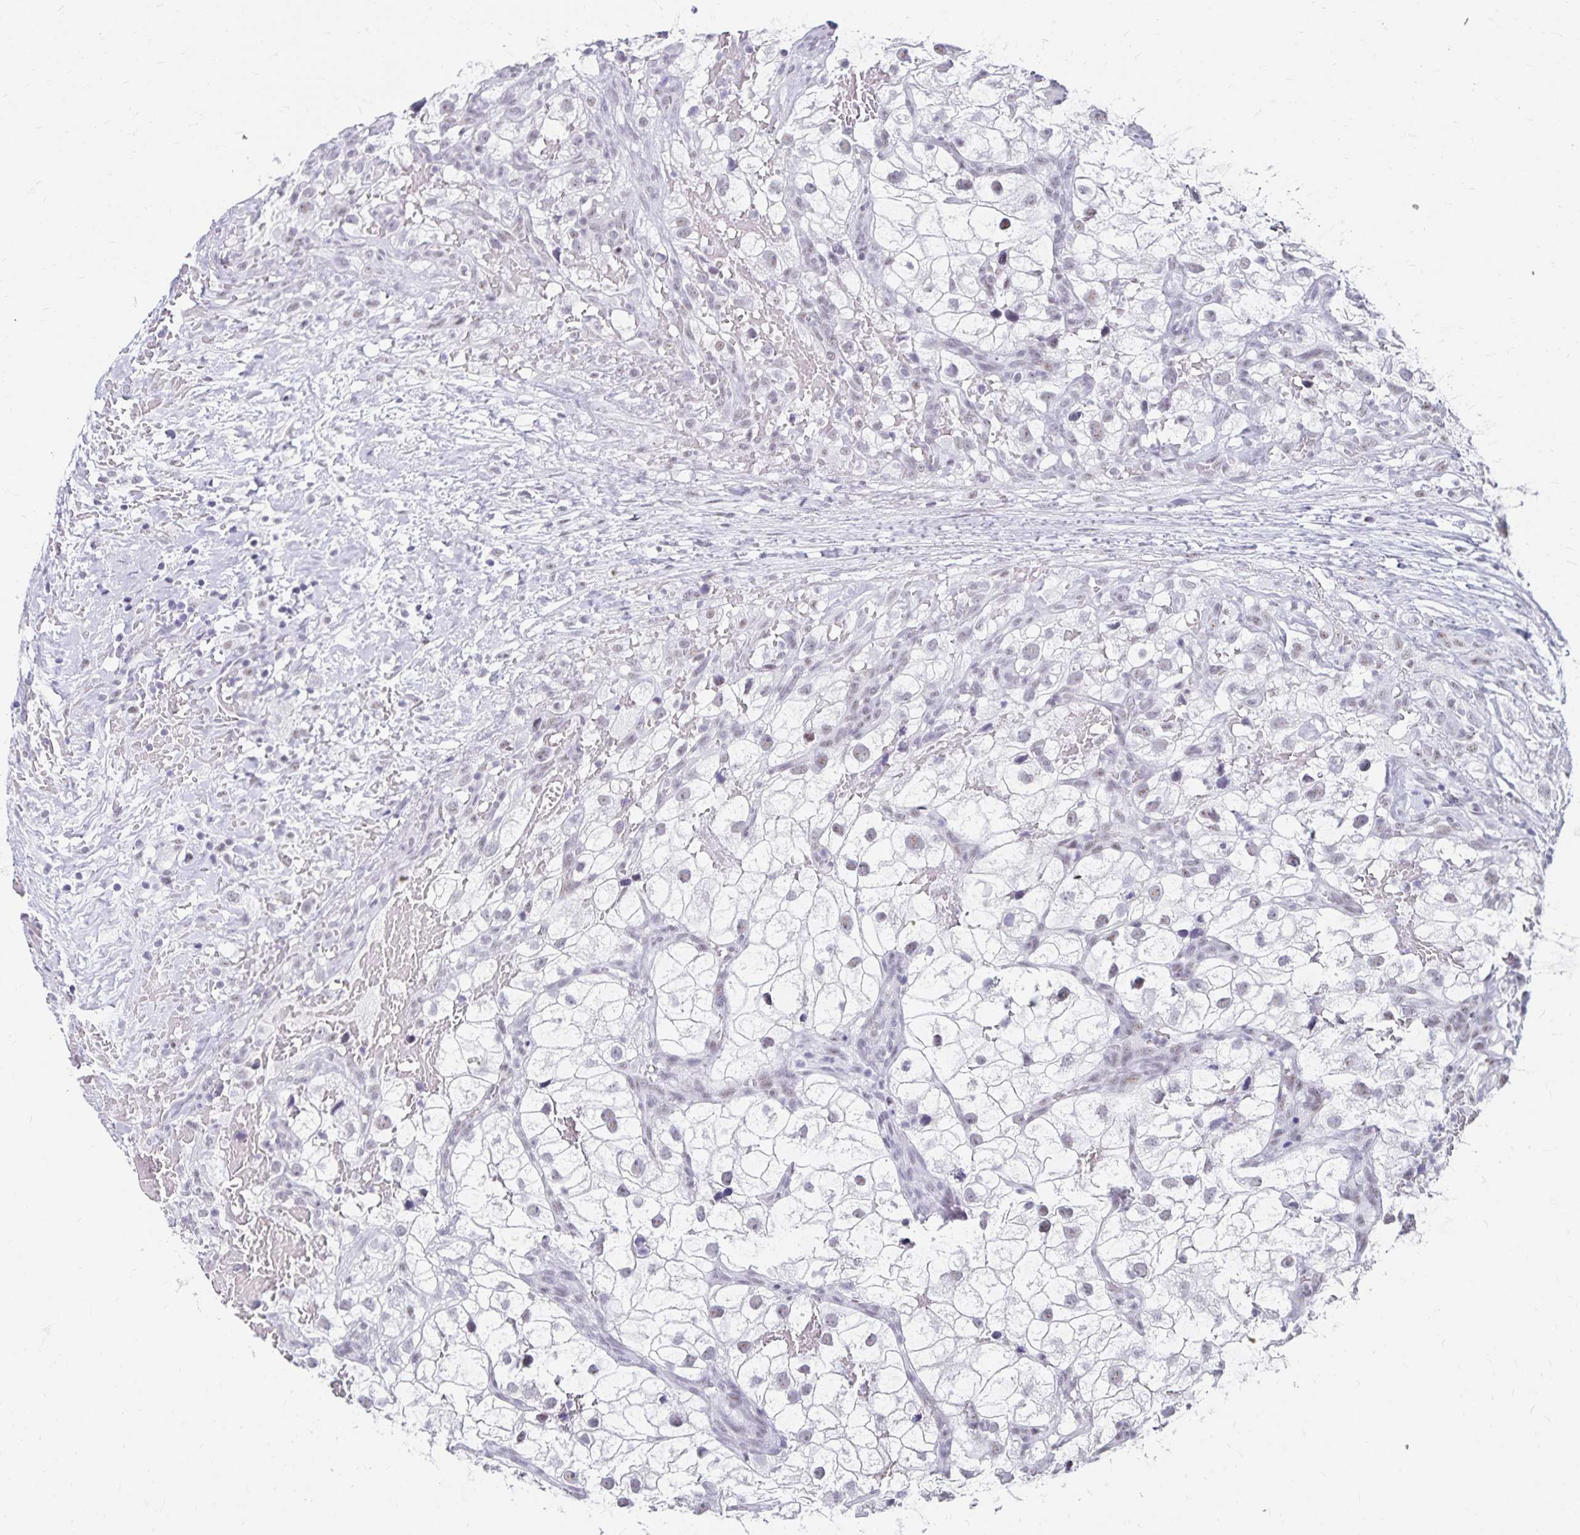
{"staining": {"intensity": "negative", "quantity": "none", "location": "none"}, "tissue": "renal cancer", "cell_type": "Tumor cells", "image_type": "cancer", "snomed": [{"axis": "morphology", "description": "Adenocarcinoma, NOS"}, {"axis": "topography", "description": "Kidney"}], "caption": "High power microscopy image of an IHC histopathology image of renal cancer (adenocarcinoma), revealing no significant expression in tumor cells.", "gene": "C20orf85", "patient": {"sex": "male", "age": 59}}